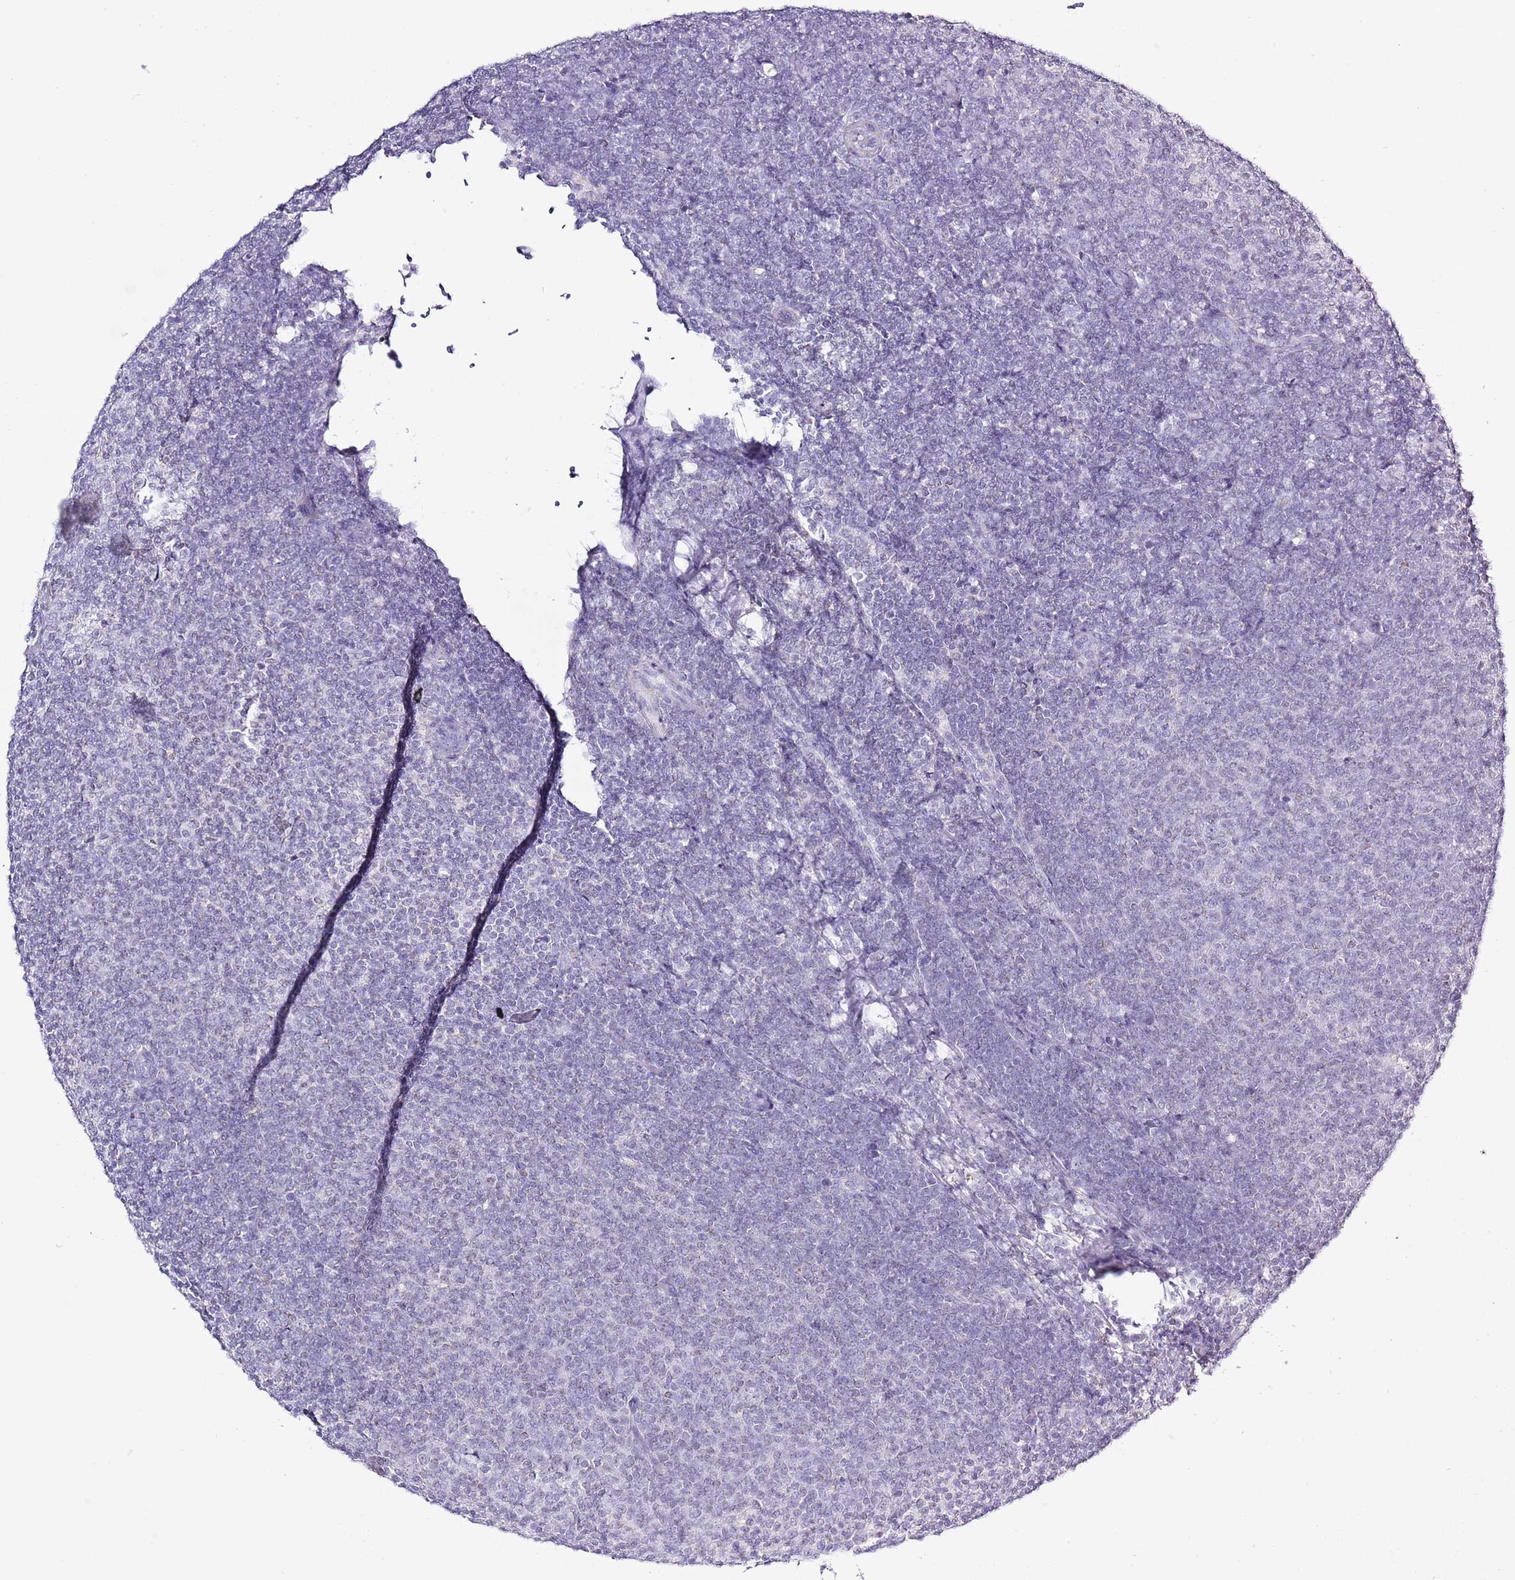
{"staining": {"intensity": "negative", "quantity": "none", "location": "none"}, "tissue": "lymphoma", "cell_type": "Tumor cells", "image_type": "cancer", "snomed": [{"axis": "morphology", "description": "Malignant lymphoma, non-Hodgkin's type, Low grade"}, {"axis": "topography", "description": "Lymph node"}], "caption": "Immunohistochemical staining of human lymphoma displays no significant expression in tumor cells.", "gene": "SLC23A1", "patient": {"sex": "male", "age": 66}}